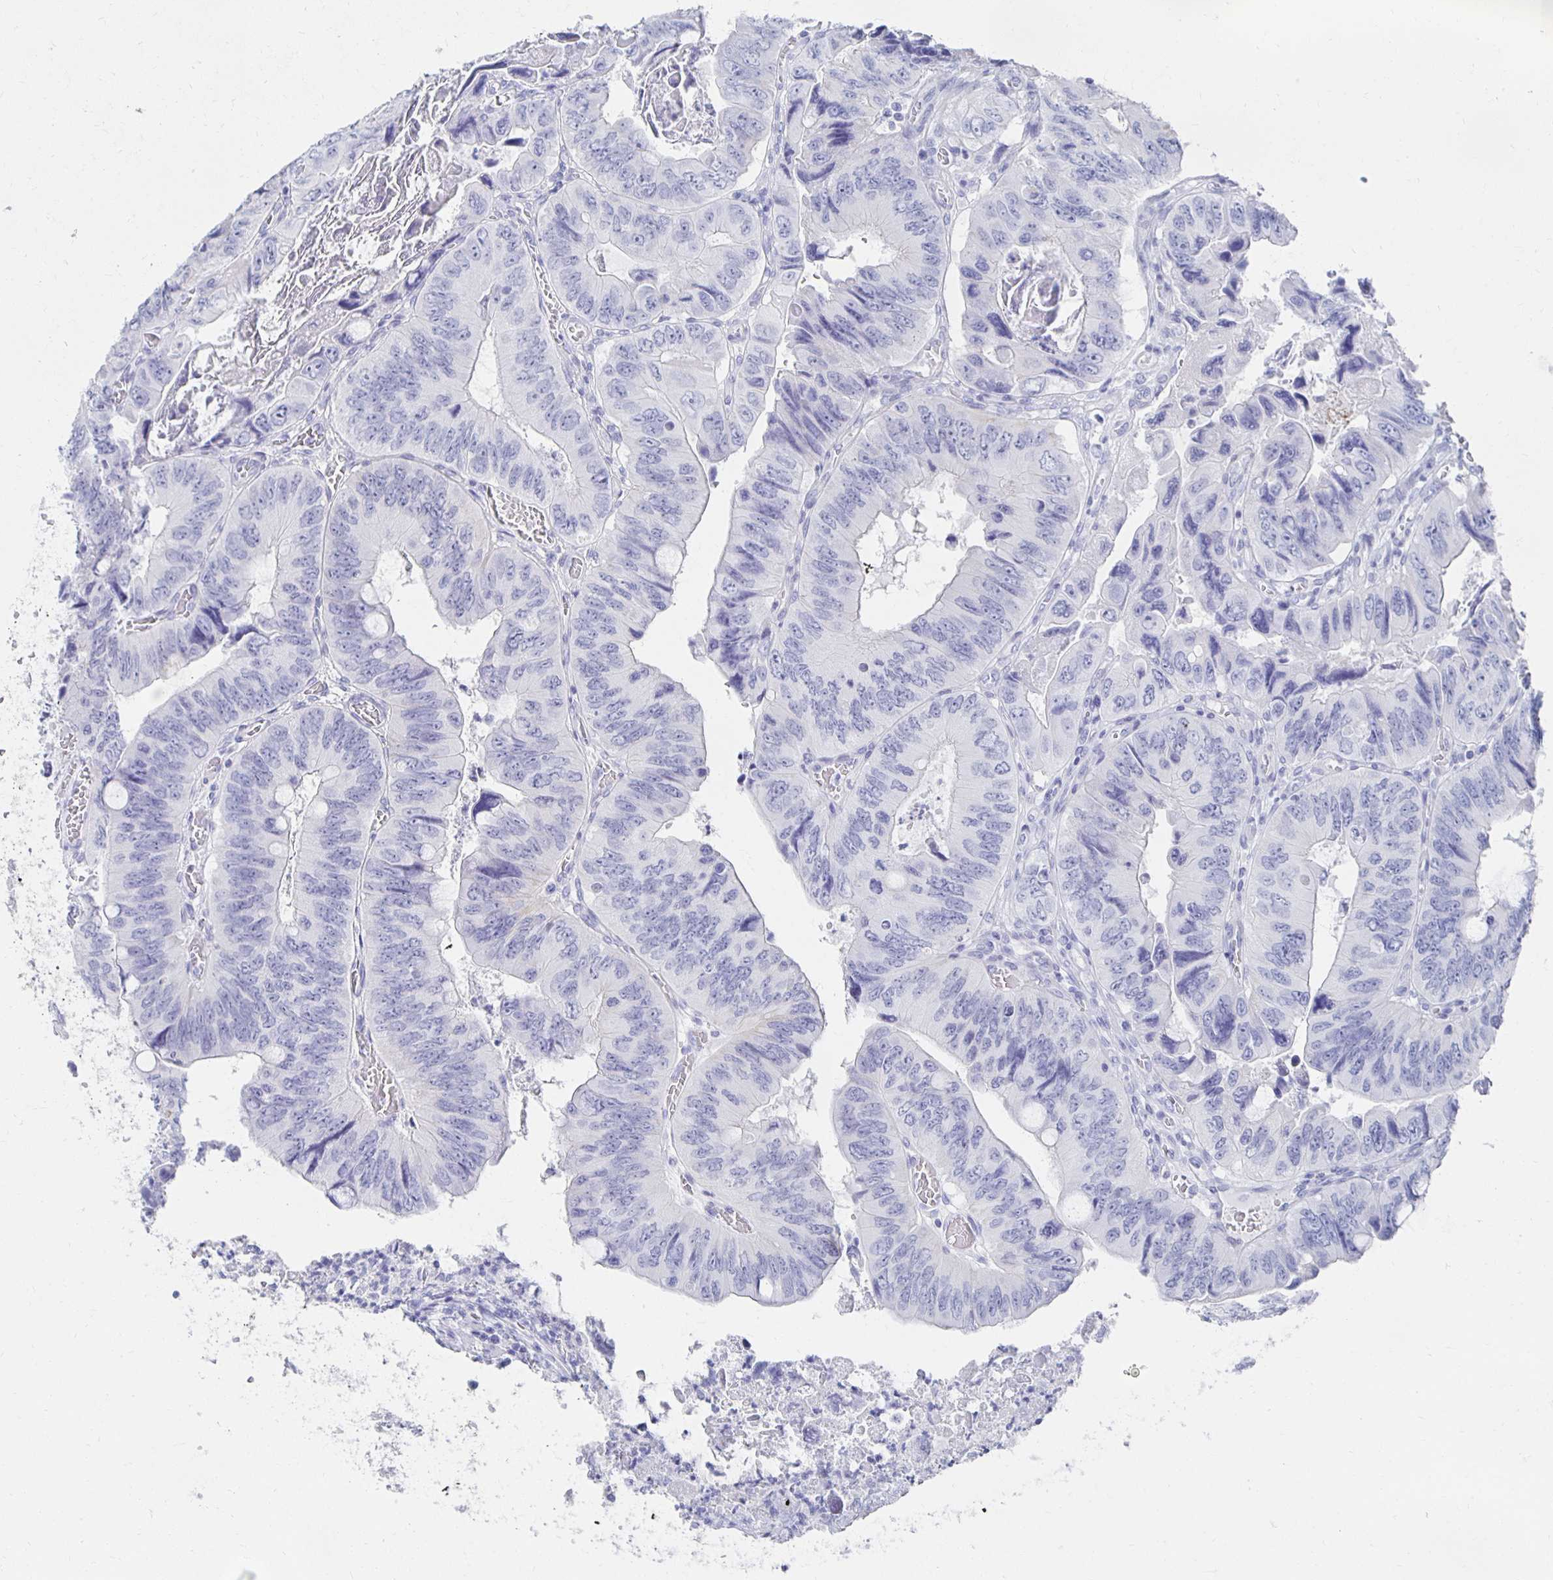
{"staining": {"intensity": "negative", "quantity": "none", "location": "none"}, "tissue": "colorectal cancer", "cell_type": "Tumor cells", "image_type": "cancer", "snomed": [{"axis": "morphology", "description": "Adenocarcinoma, NOS"}, {"axis": "topography", "description": "Colon"}], "caption": "Histopathology image shows no protein expression in tumor cells of colorectal adenocarcinoma tissue.", "gene": "PRDM7", "patient": {"sex": "female", "age": 84}}